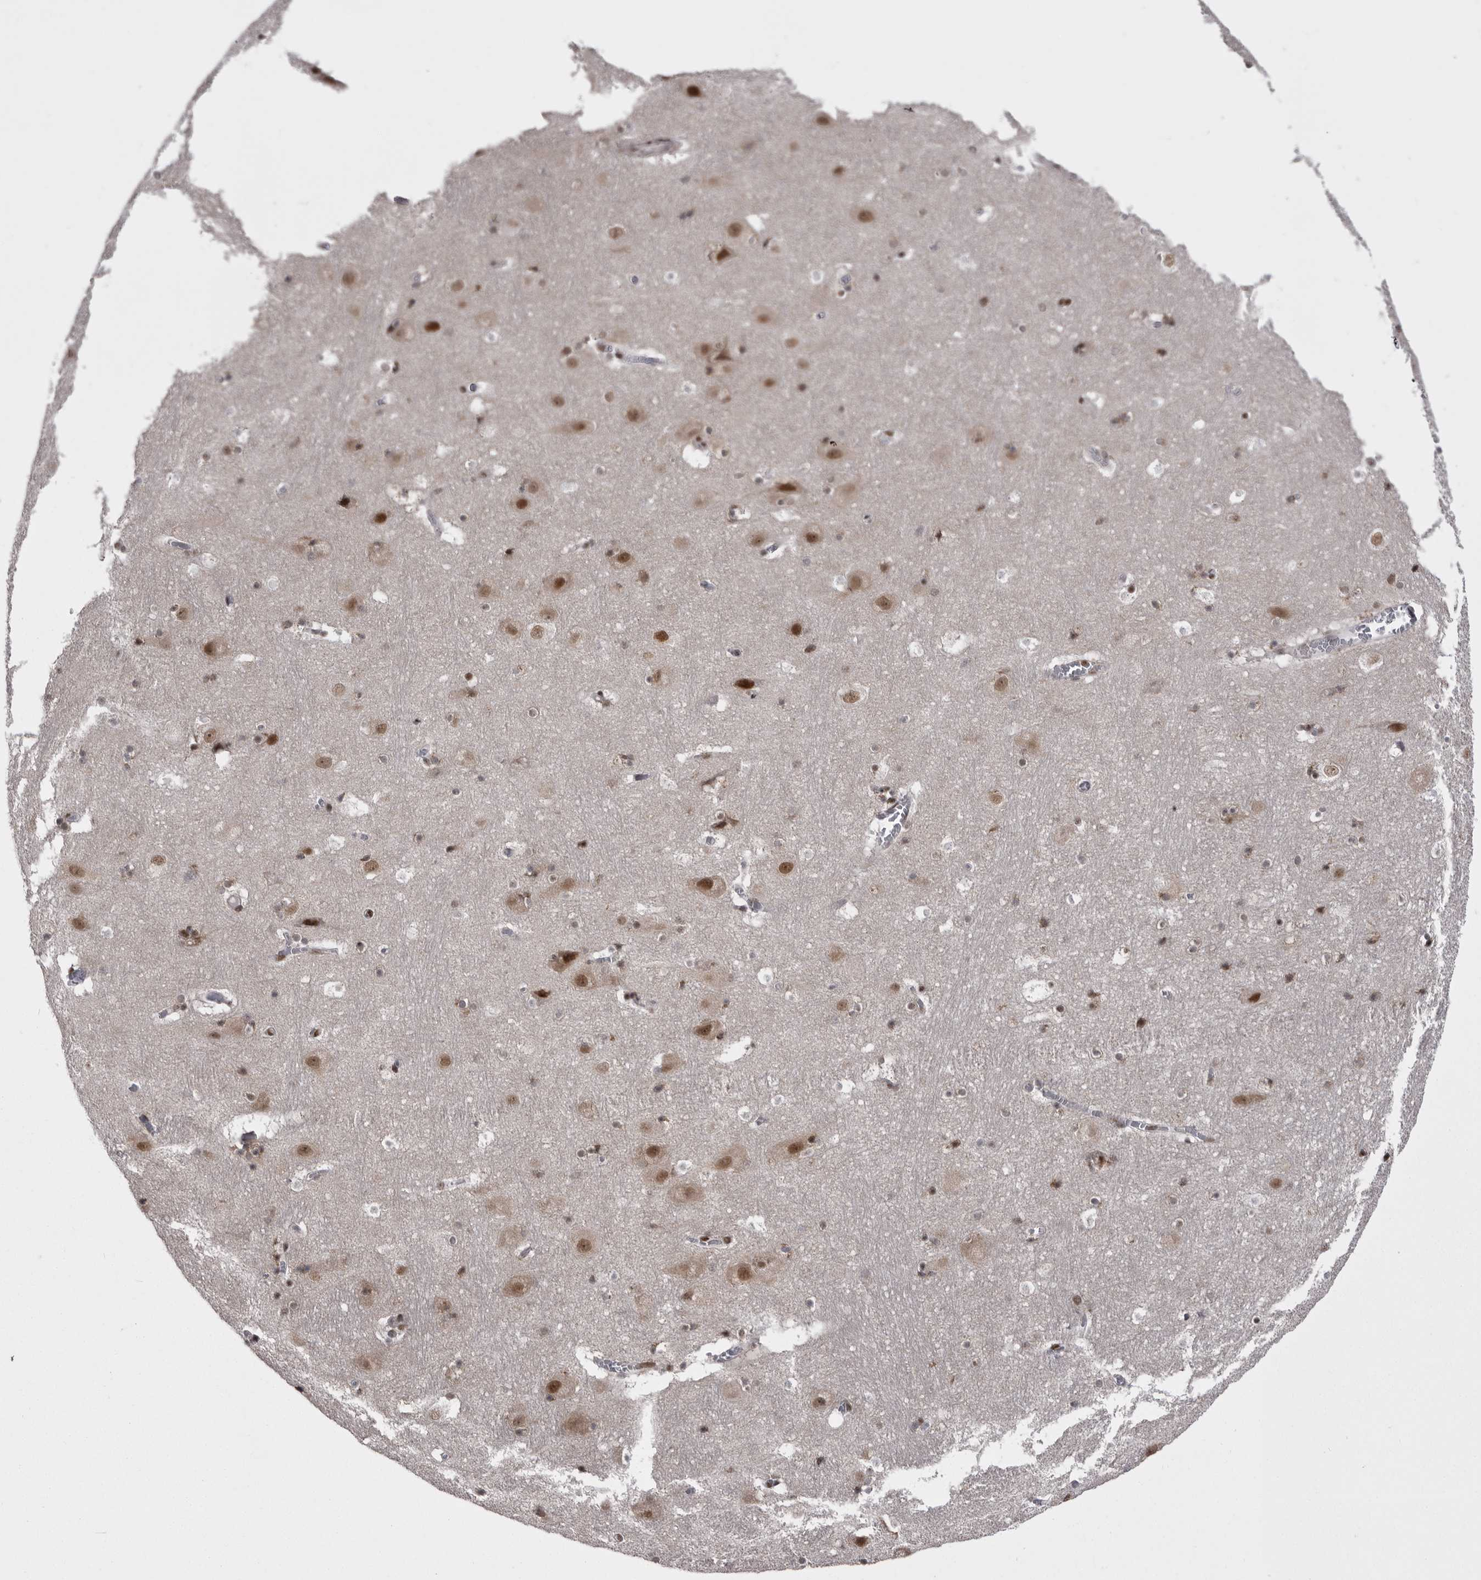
{"staining": {"intensity": "moderate", "quantity": "<25%", "location": "nuclear"}, "tissue": "hippocampus", "cell_type": "Glial cells", "image_type": "normal", "snomed": [{"axis": "morphology", "description": "Normal tissue, NOS"}, {"axis": "topography", "description": "Hippocampus"}], "caption": "Human hippocampus stained with a brown dye displays moderate nuclear positive staining in about <25% of glial cells.", "gene": "MEPCE", "patient": {"sex": "male", "age": 45}}